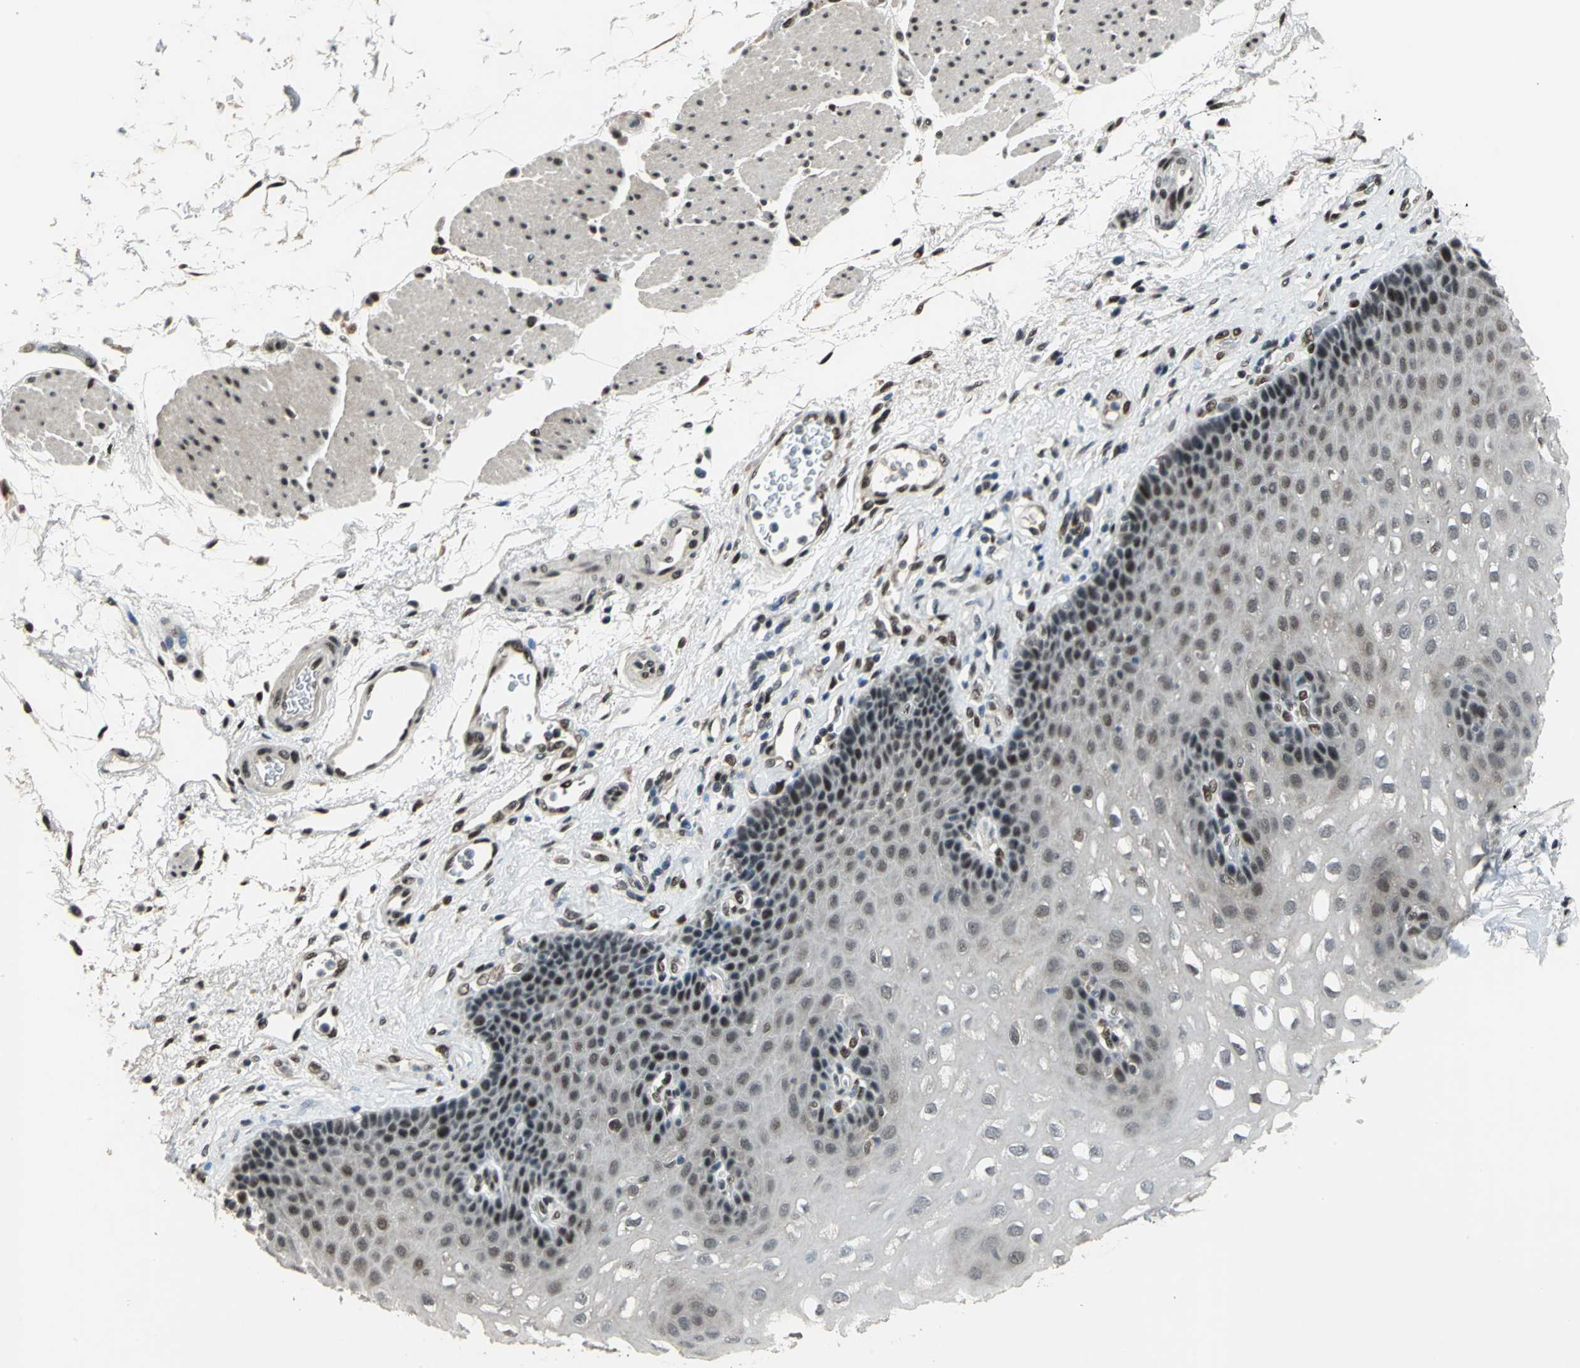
{"staining": {"intensity": "moderate", "quantity": "25%-75%", "location": "nuclear"}, "tissue": "esophagus", "cell_type": "Squamous epithelial cells", "image_type": "normal", "snomed": [{"axis": "morphology", "description": "Normal tissue, NOS"}, {"axis": "topography", "description": "Esophagus"}], "caption": "Immunohistochemical staining of unremarkable human esophagus shows medium levels of moderate nuclear expression in approximately 25%-75% of squamous epithelial cells.", "gene": "ELF2", "patient": {"sex": "female", "age": 72}}